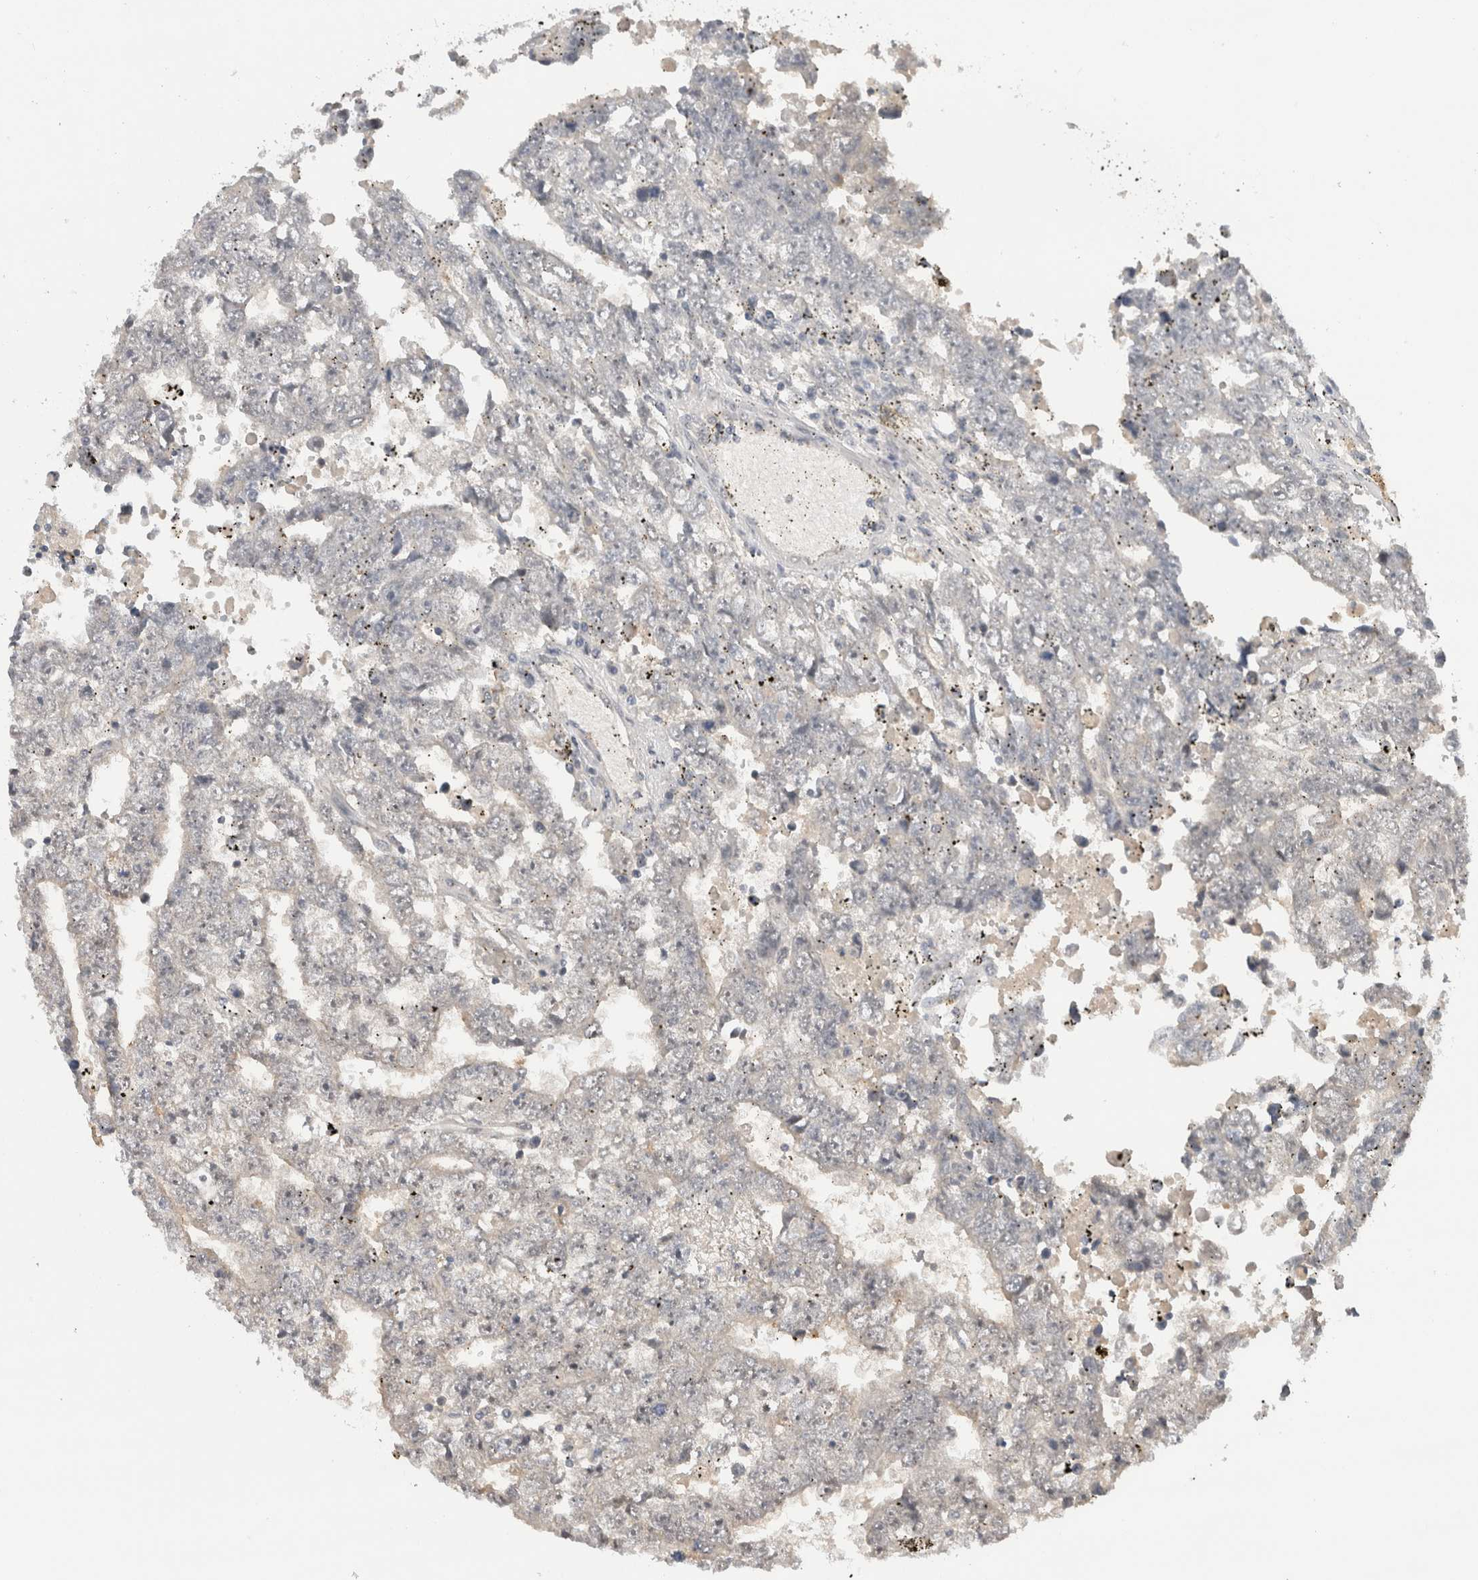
{"staining": {"intensity": "negative", "quantity": "none", "location": "none"}, "tissue": "testis cancer", "cell_type": "Tumor cells", "image_type": "cancer", "snomed": [{"axis": "morphology", "description": "Carcinoma, Embryonal, NOS"}, {"axis": "topography", "description": "Testis"}], "caption": "Immunohistochemical staining of testis cancer (embryonal carcinoma) shows no significant expression in tumor cells.", "gene": "HCN3", "patient": {"sex": "male", "age": 25}}